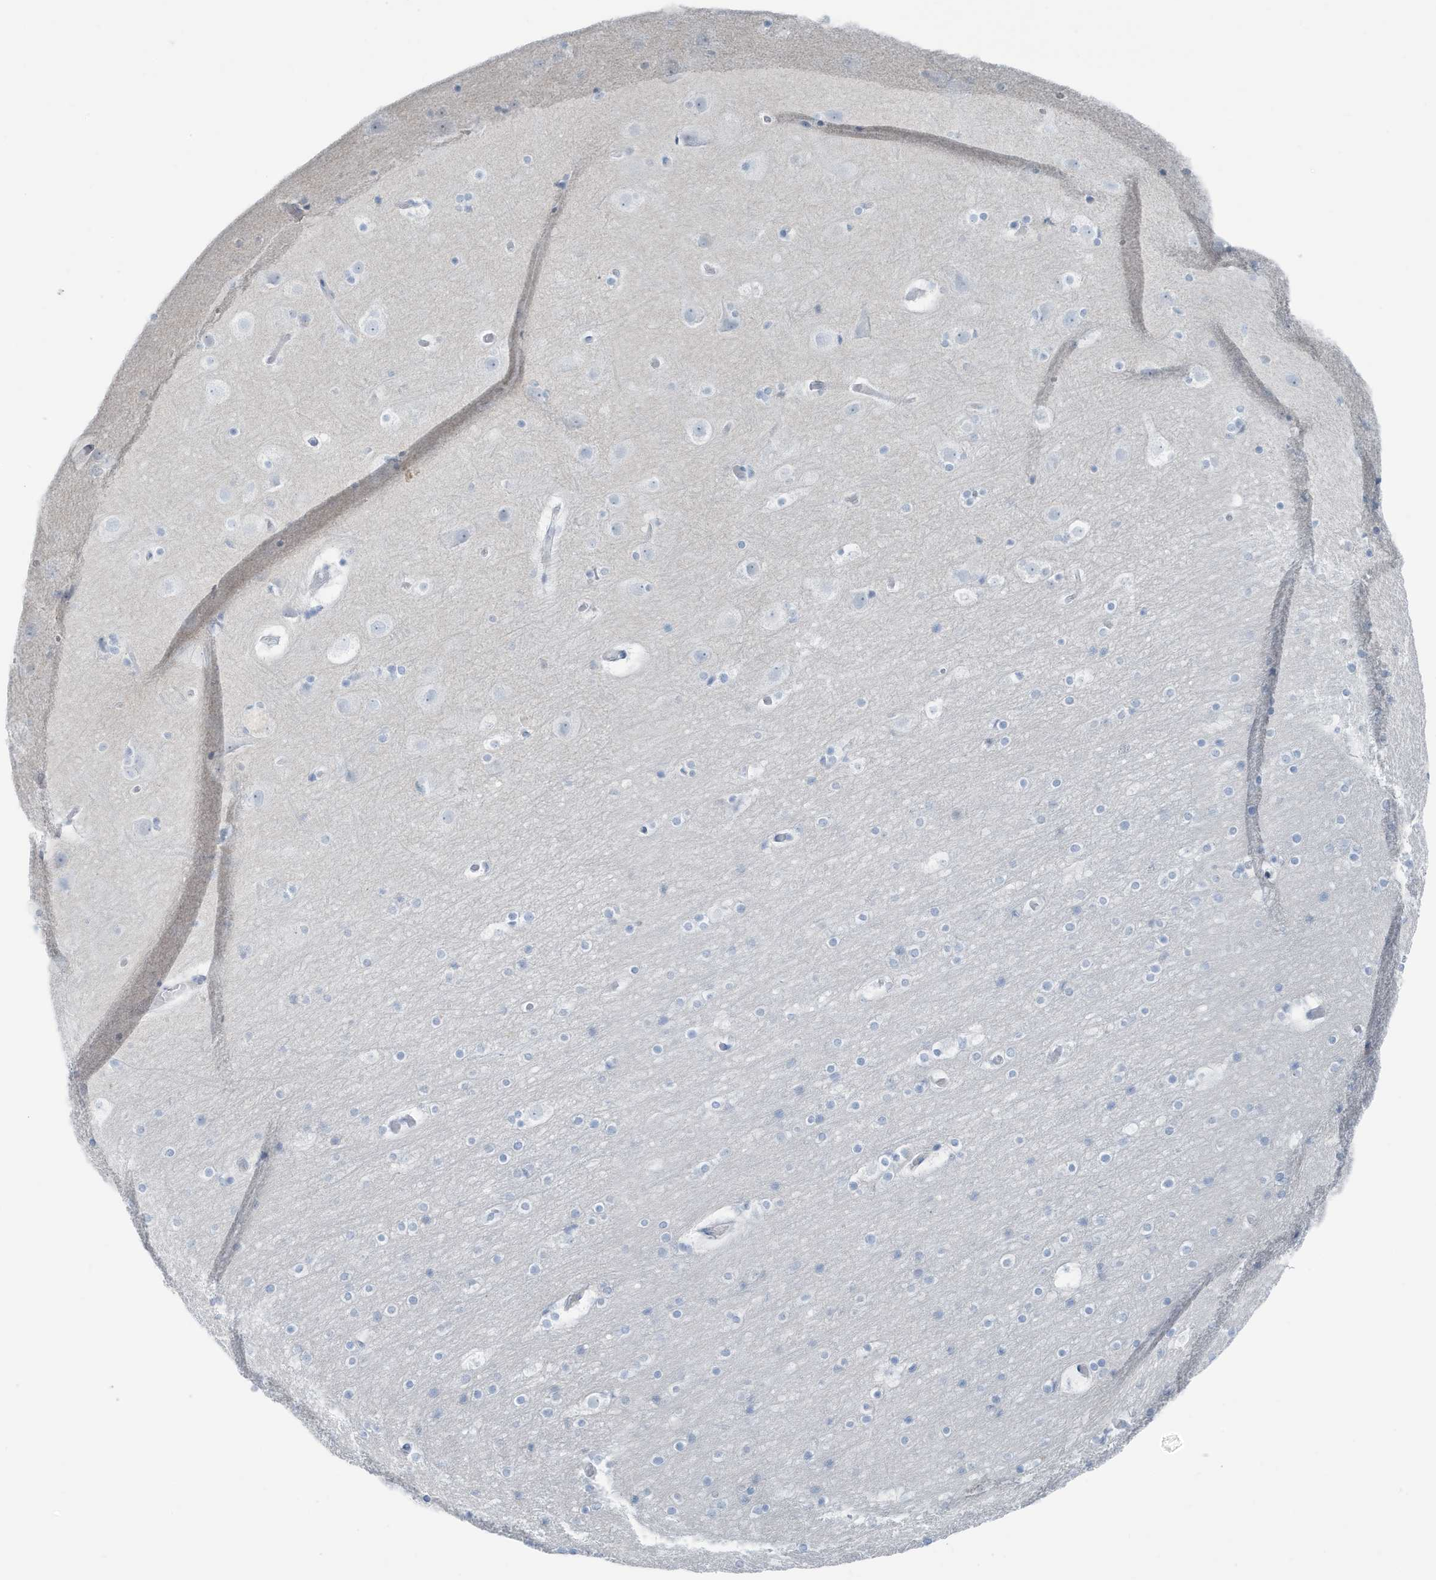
{"staining": {"intensity": "negative", "quantity": "none", "location": "none"}, "tissue": "cerebral cortex", "cell_type": "Endothelial cells", "image_type": "normal", "snomed": [{"axis": "morphology", "description": "Normal tissue, NOS"}, {"axis": "topography", "description": "Cerebral cortex"}], "caption": "The IHC image has no significant positivity in endothelial cells of cerebral cortex.", "gene": "ZFP64", "patient": {"sex": "male", "age": 57}}